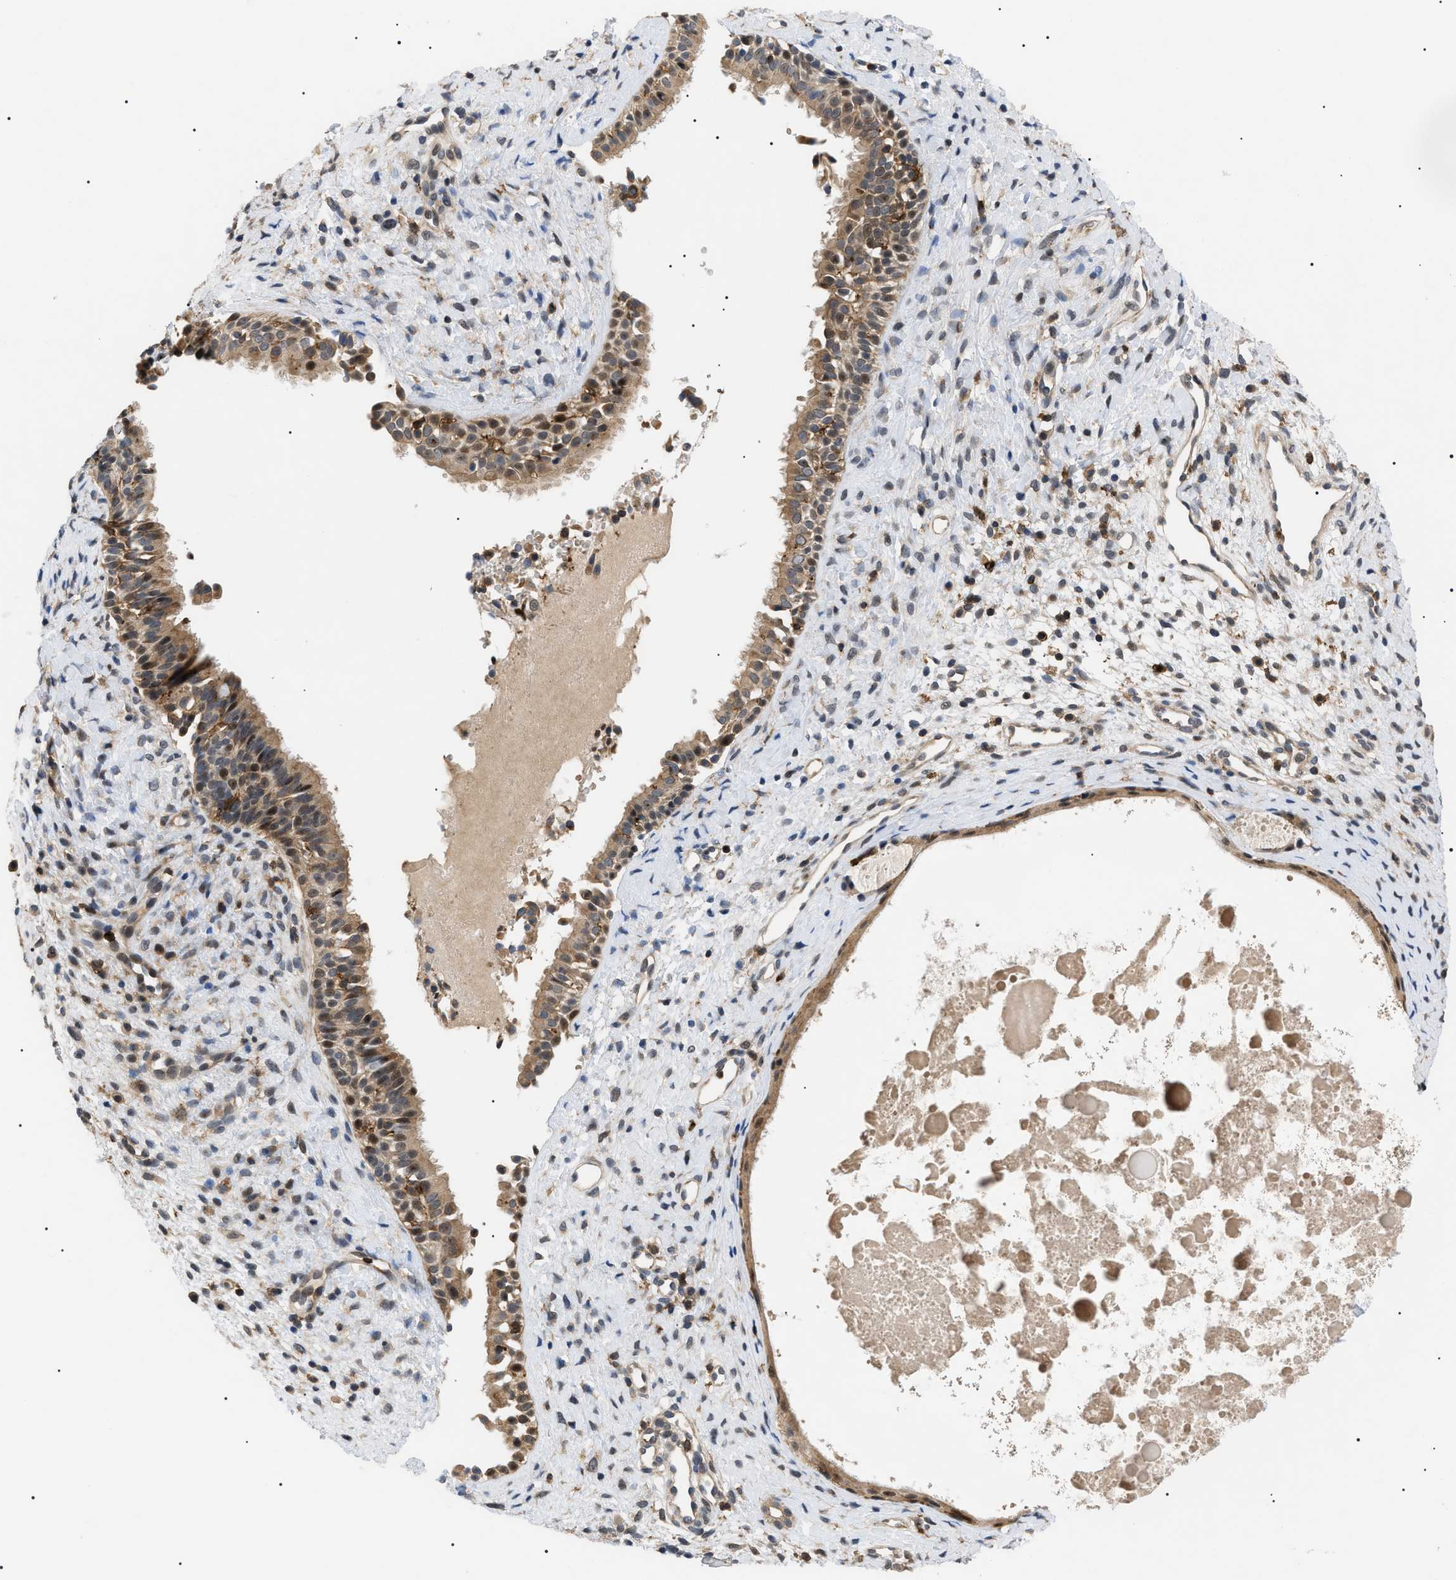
{"staining": {"intensity": "moderate", "quantity": ">75%", "location": "cytoplasmic/membranous,nuclear"}, "tissue": "nasopharynx", "cell_type": "Respiratory epithelial cells", "image_type": "normal", "snomed": [{"axis": "morphology", "description": "Normal tissue, NOS"}, {"axis": "topography", "description": "Nasopharynx"}], "caption": "Protein expression by IHC displays moderate cytoplasmic/membranous,nuclear positivity in approximately >75% of respiratory epithelial cells in normal nasopharynx.", "gene": "CD300A", "patient": {"sex": "male", "age": 22}}